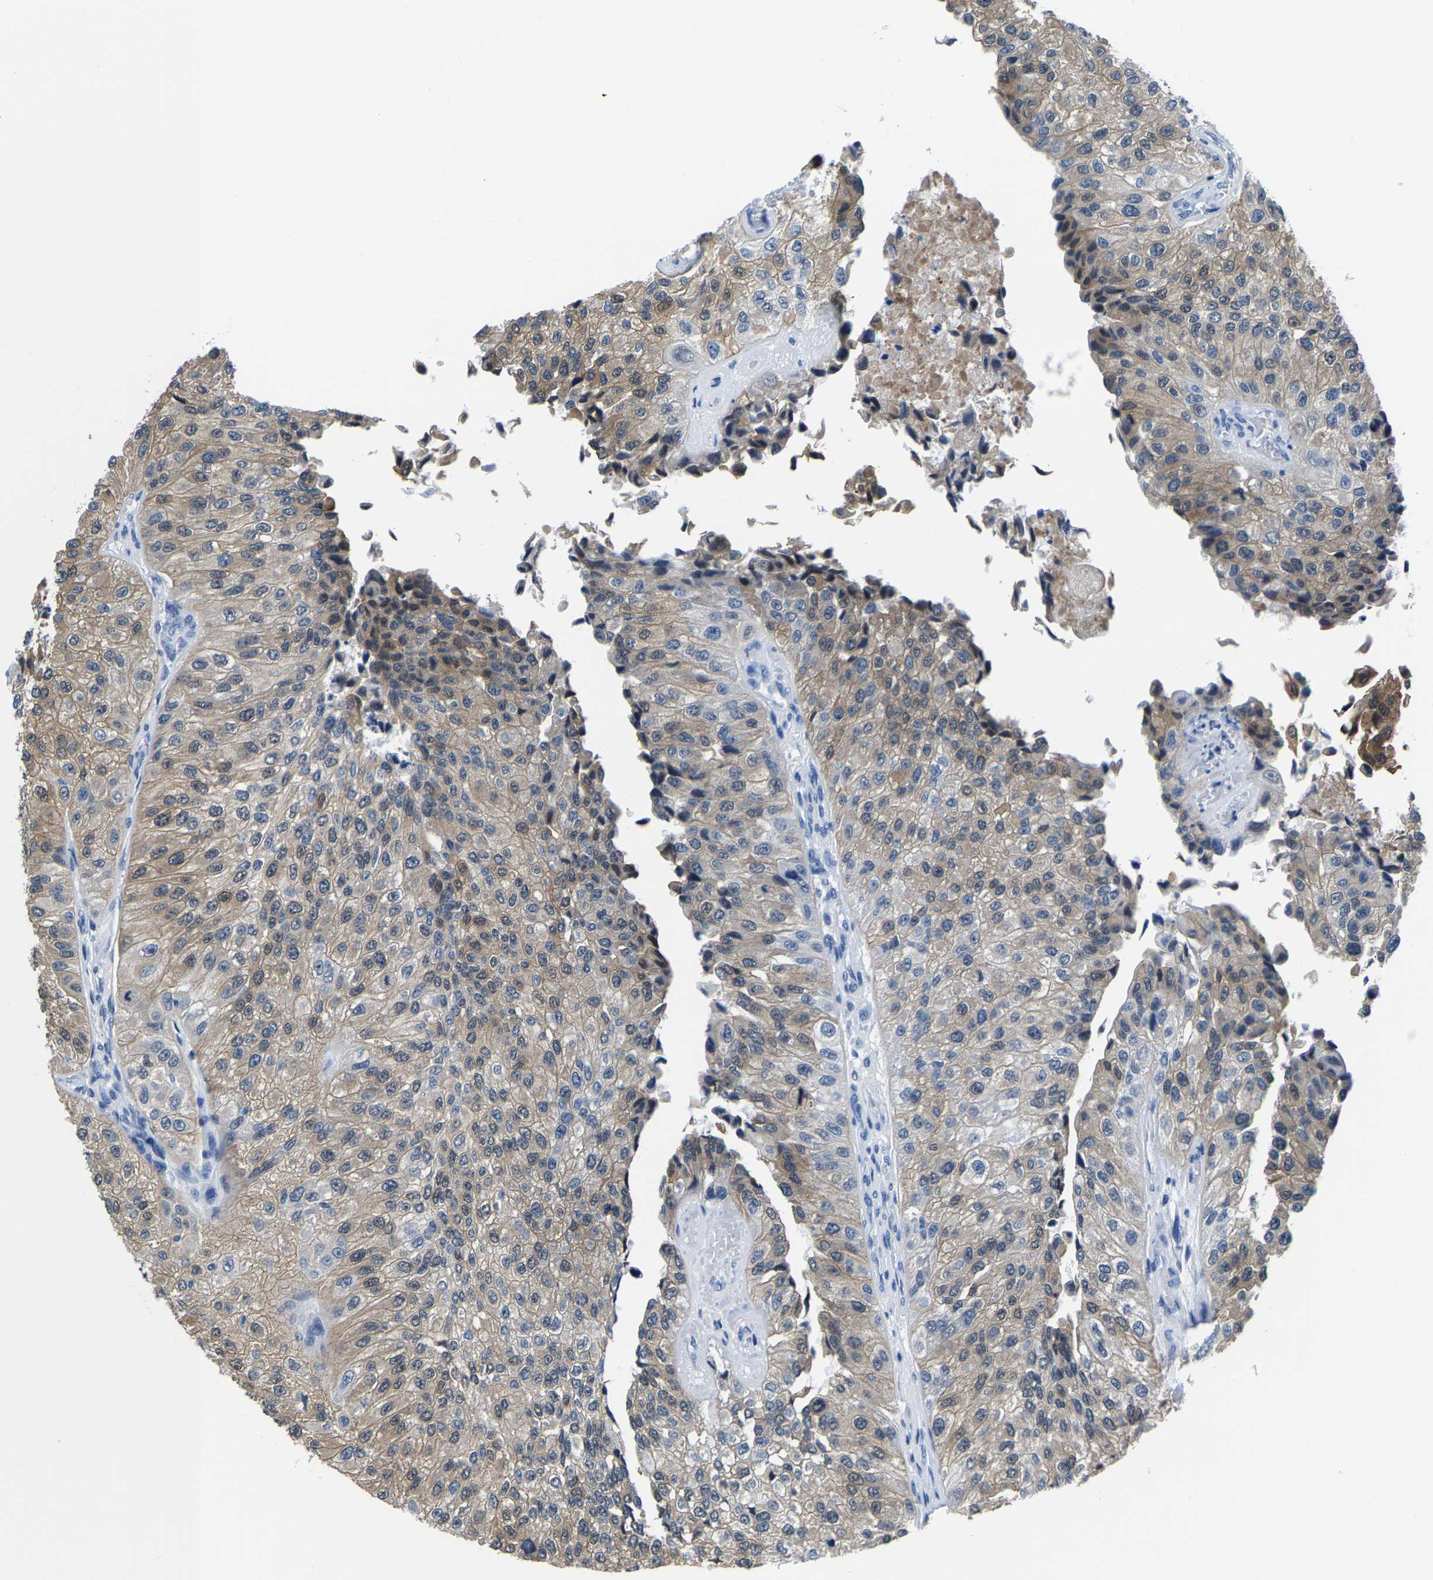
{"staining": {"intensity": "weak", "quantity": ">75%", "location": "cytoplasmic/membranous"}, "tissue": "urothelial cancer", "cell_type": "Tumor cells", "image_type": "cancer", "snomed": [{"axis": "morphology", "description": "Urothelial carcinoma, High grade"}, {"axis": "topography", "description": "Kidney"}, {"axis": "topography", "description": "Urinary bladder"}], "caption": "An image showing weak cytoplasmic/membranous positivity in approximately >75% of tumor cells in high-grade urothelial carcinoma, as visualized by brown immunohistochemical staining.", "gene": "SSH3", "patient": {"sex": "male", "age": 77}}